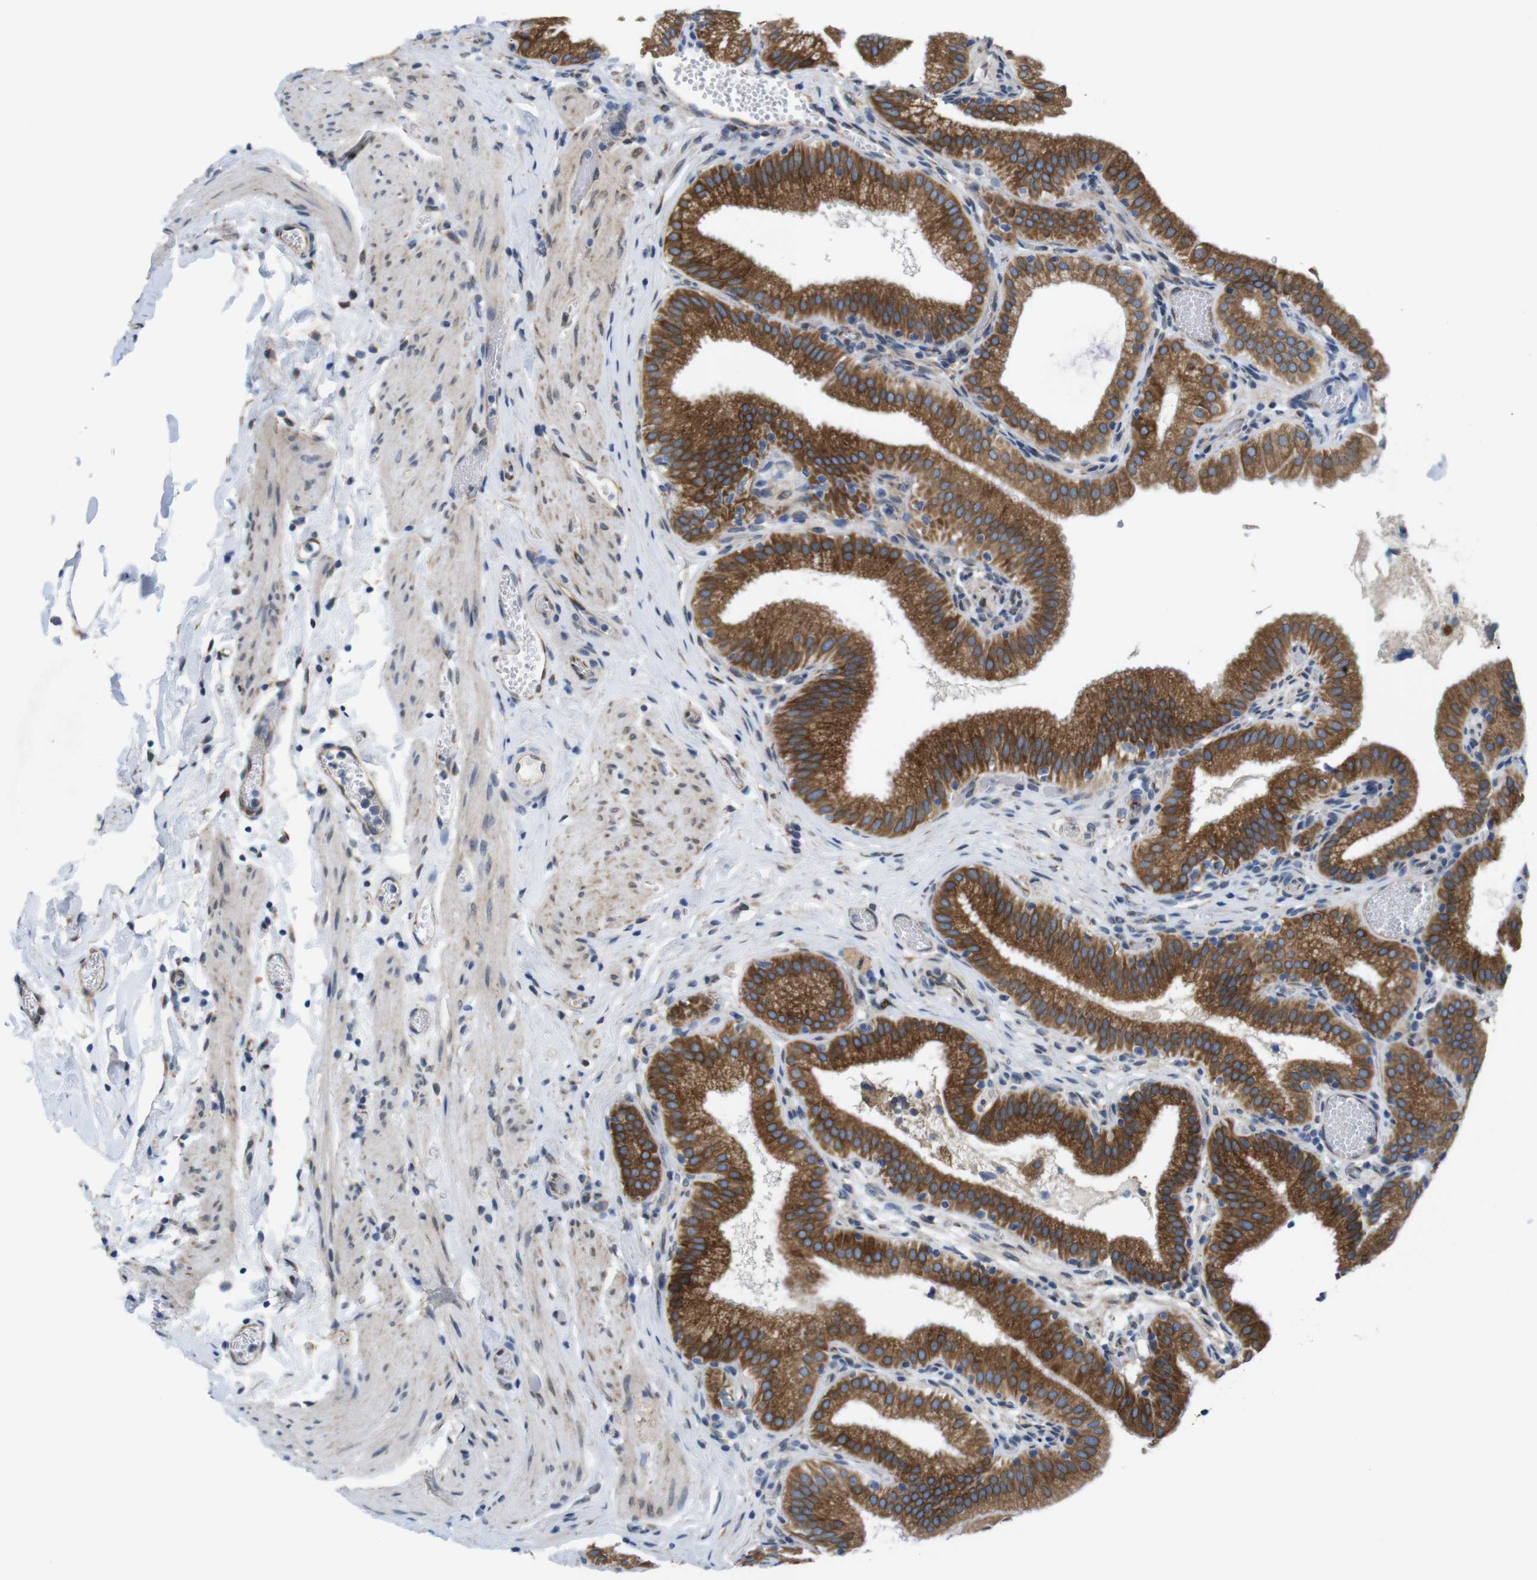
{"staining": {"intensity": "strong", "quantity": ">75%", "location": "cytoplasmic/membranous"}, "tissue": "gallbladder", "cell_type": "Glandular cells", "image_type": "normal", "snomed": [{"axis": "morphology", "description": "Normal tissue, NOS"}, {"axis": "topography", "description": "Gallbladder"}], "caption": "A micrograph of human gallbladder stained for a protein reveals strong cytoplasmic/membranous brown staining in glandular cells. (Brightfield microscopy of DAB IHC at high magnification).", "gene": "HACD3", "patient": {"sex": "male", "age": 54}}